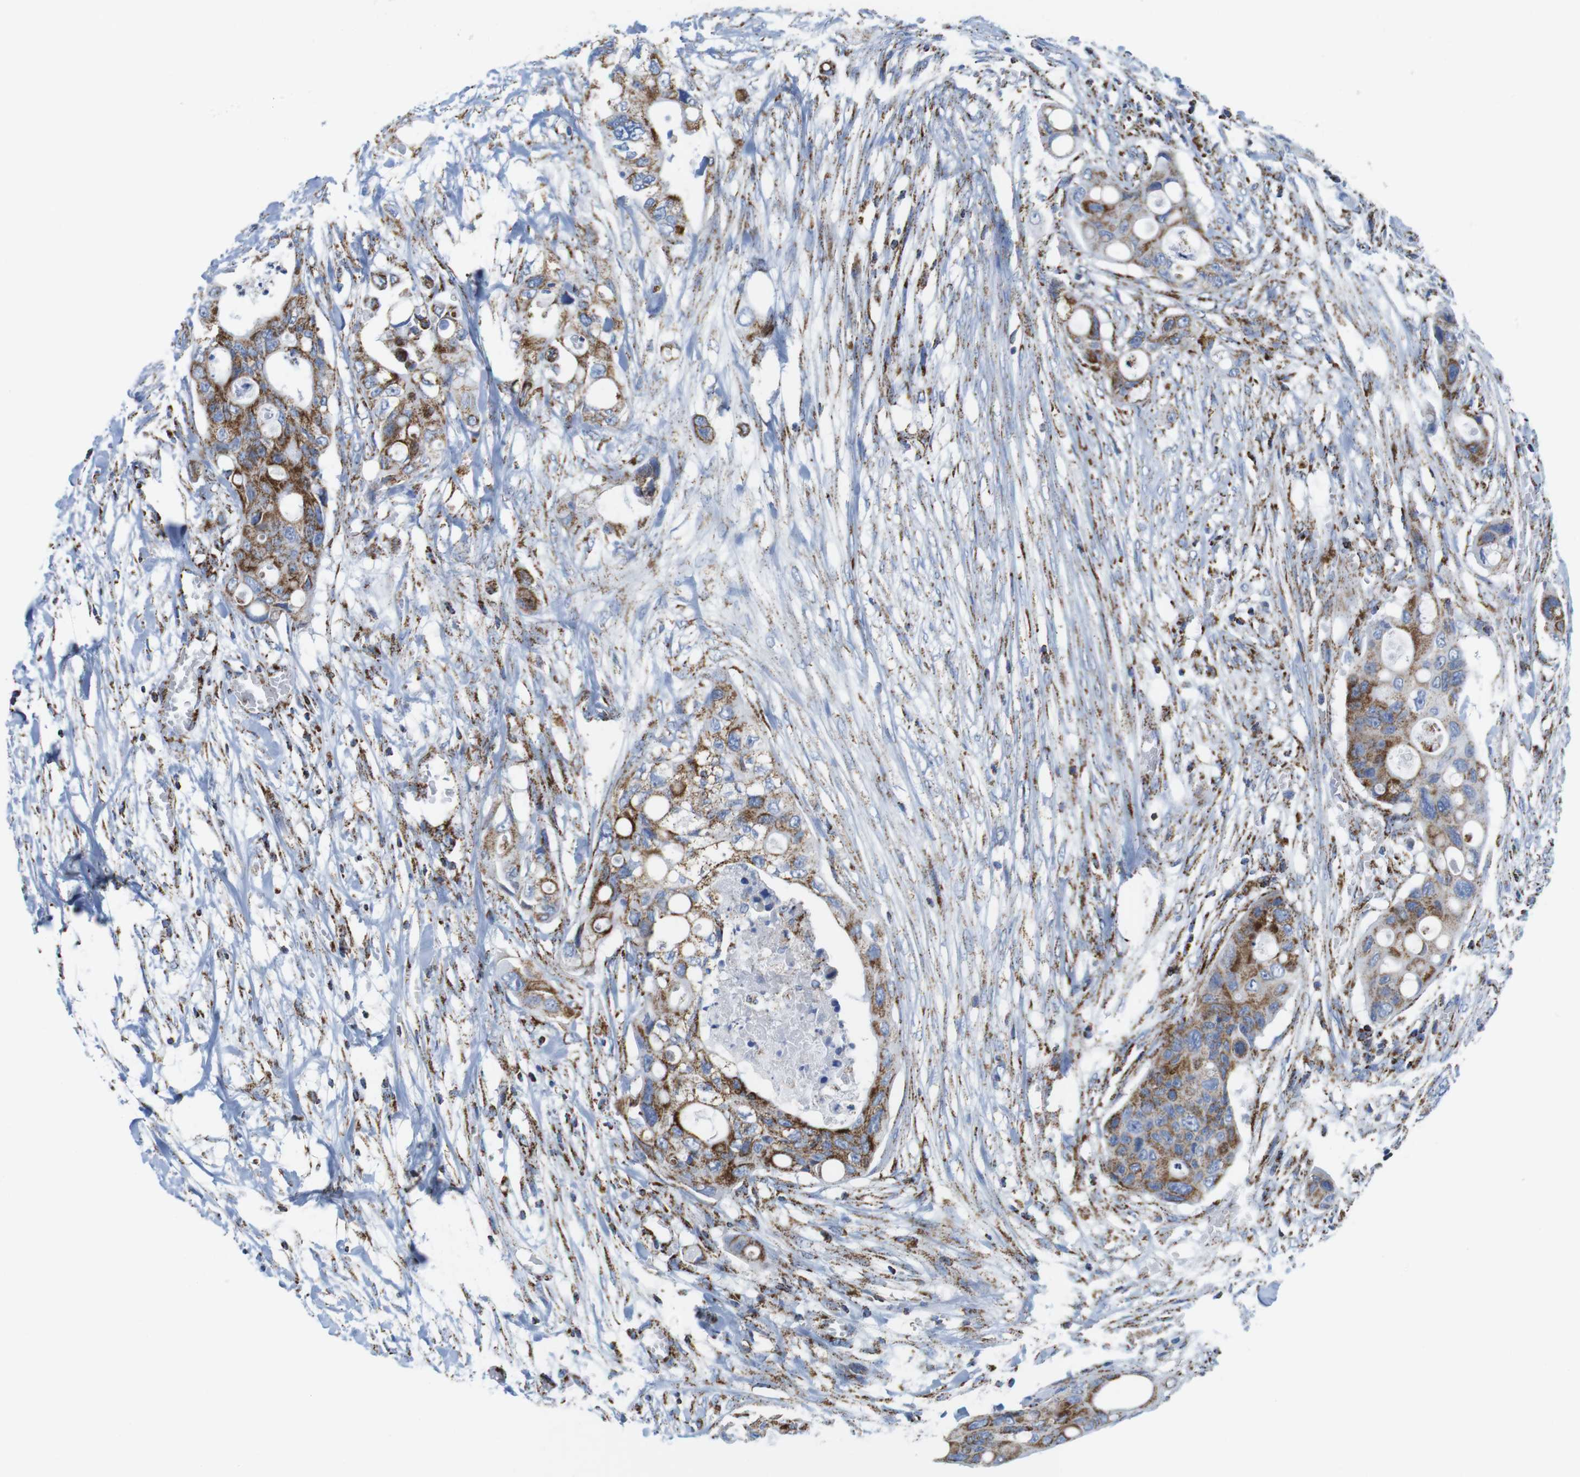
{"staining": {"intensity": "moderate", "quantity": ">75%", "location": "cytoplasmic/membranous"}, "tissue": "colorectal cancer", "cell_type": "Tumor cells", "image_type": "cancer", "snomed": [{"axis": "morphology", "description": "Adenocarcinoma, NOS"}, {"axis": "topography", "description": "Colon"}], "caption": "IHC (DAB (3,3'-diaminobenzidine)) staining of colorectal cancer displays moderate cytoplasmic/membranous protein expression in about >75% of tumor cells.", "gene": "ATP5PO", "patient": {"sex": "female", "age": 57}}